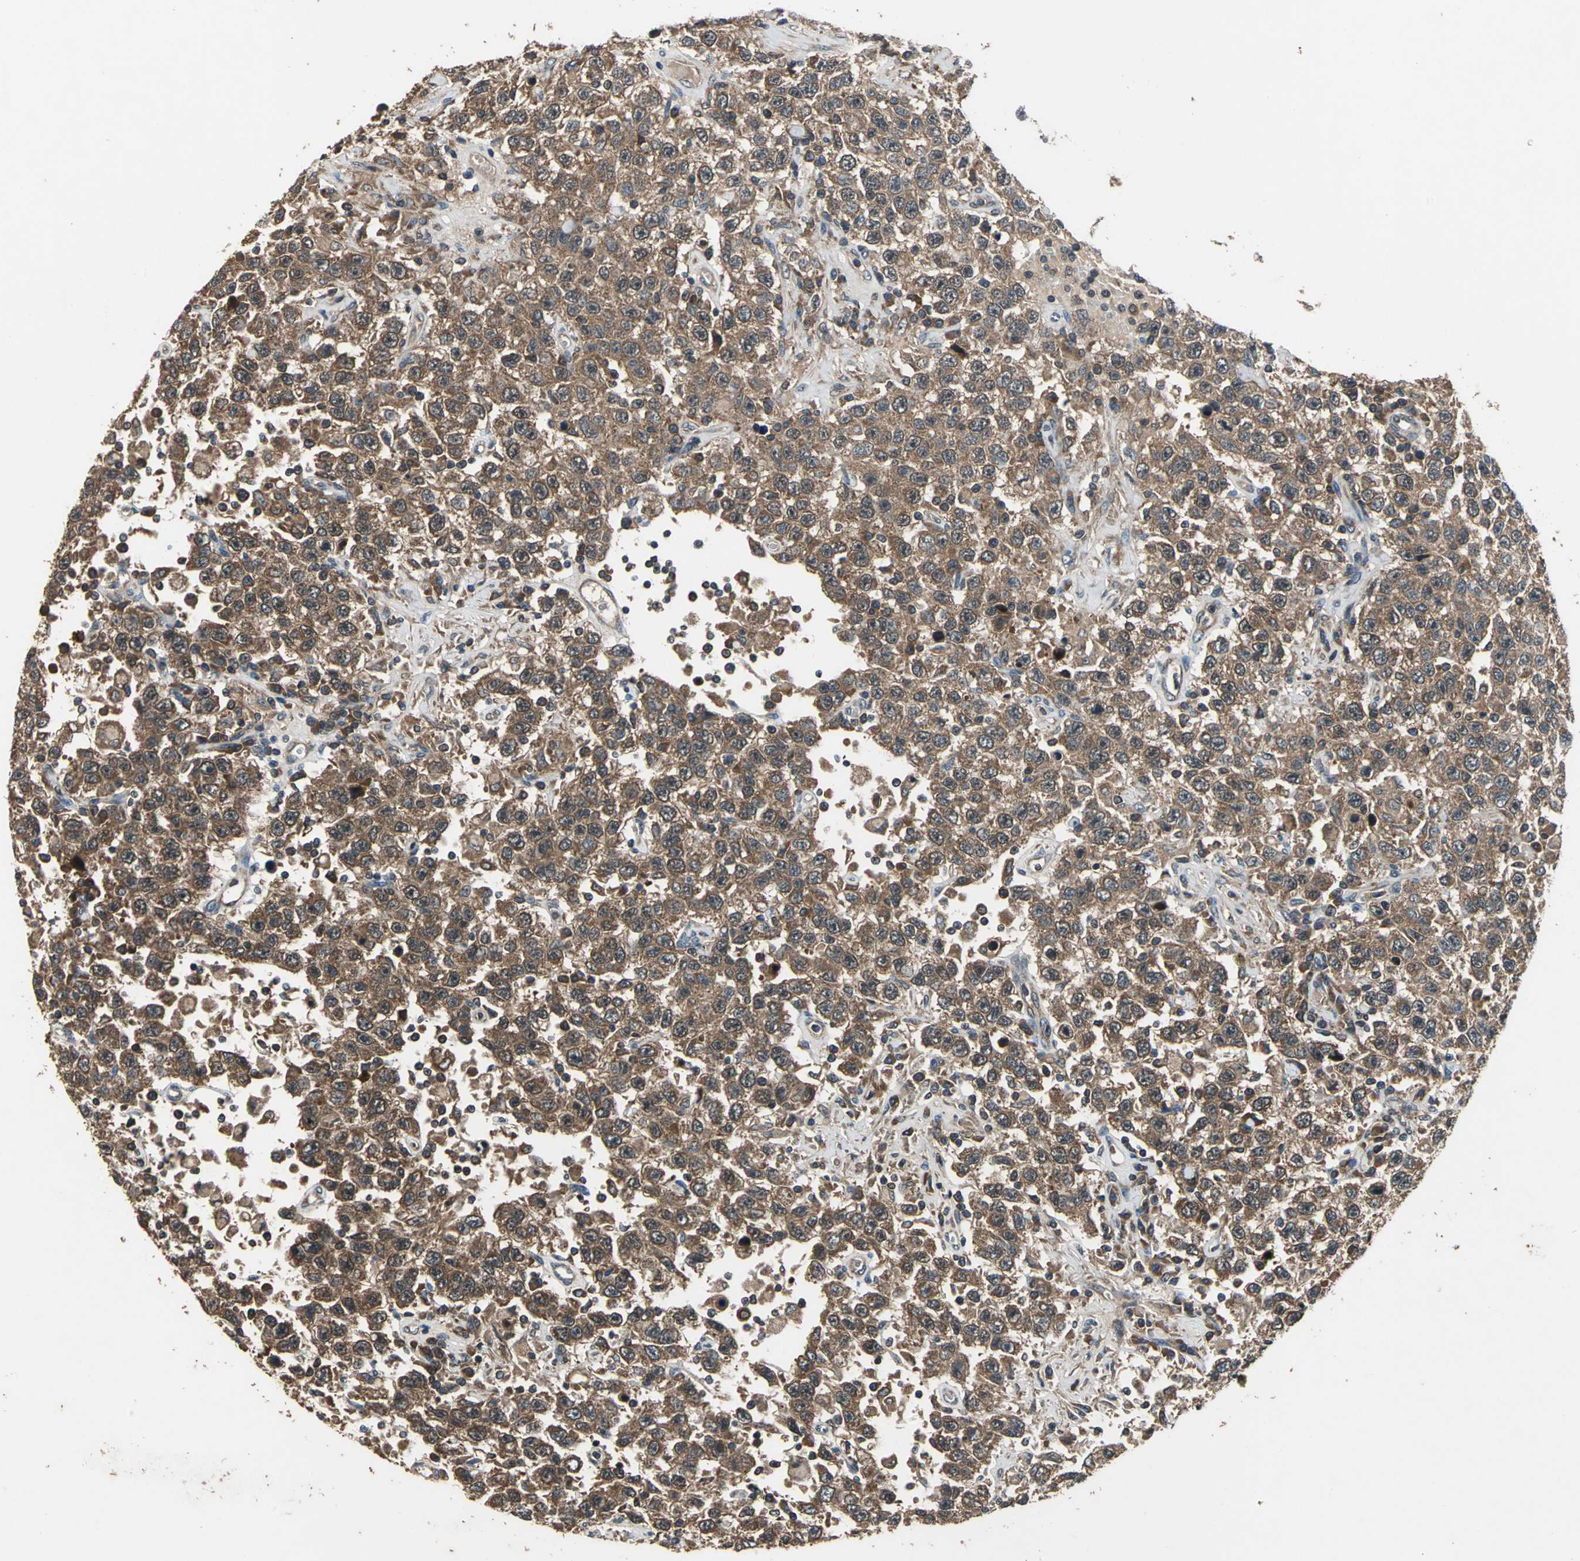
{"staining": {"intensity": "strong", "quantity": ">75%", "location": "cytoplasmic/membranous"}, "tissue": "testis cancer", "cell_type": "Tumor cells", "image_type": "cancer", "snomed": [{"axis": "morphology", "description": "Seminoma, NOS"}, {"axis": "topography", "description": "Testis"}], "caption": "Testis cancer (seminoma) was stained to show a protein in brown. There is high levels of strong cytoplasmic/membranous staining in about >75% of tumor cells.", "gene": "ZNF608", "patient": {"sex": "male", "age": 41}}